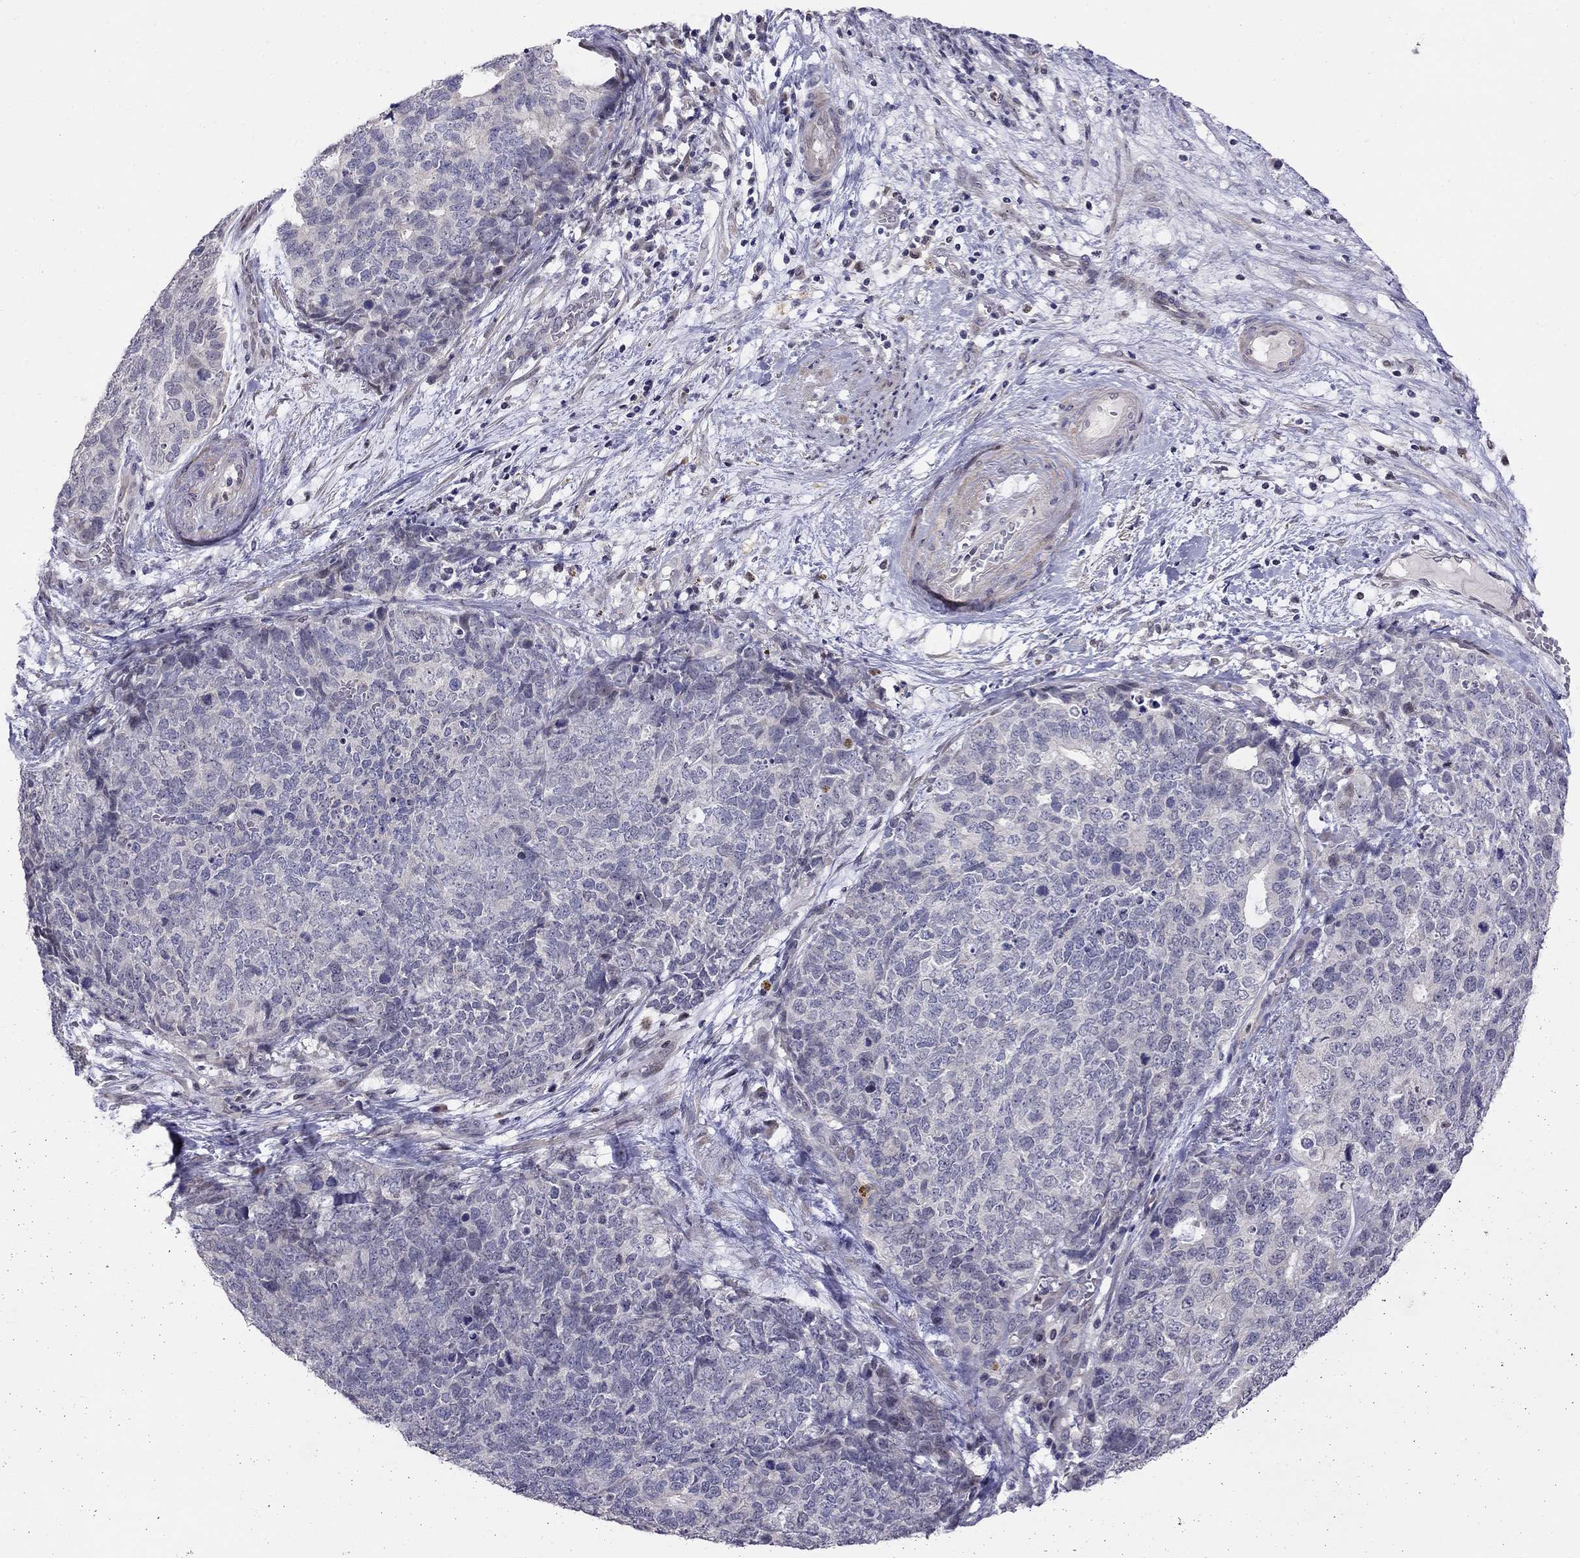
{"staining": {"intensity": "negative", "quantity": "none", "location": "none"}, "tissue": "cervical cancer", "cell_type": "Tumor cells", "image_type": "cancer", "snomed": [{"axis": "morphology", "description": "Squamous cell carcinoma, NOS"}, {"axis": "topography", "description": "Cervix"}], "caption": "Tumor cells are negative for brown protein staining in cervical cancer (squamous cell carcinoma). The staining is performed using DAB brown chromogen with nuclei counter-stained in using hematoxylin.", "gene": "LRRC39", "patient": {"sex": "female", "age": 63}}